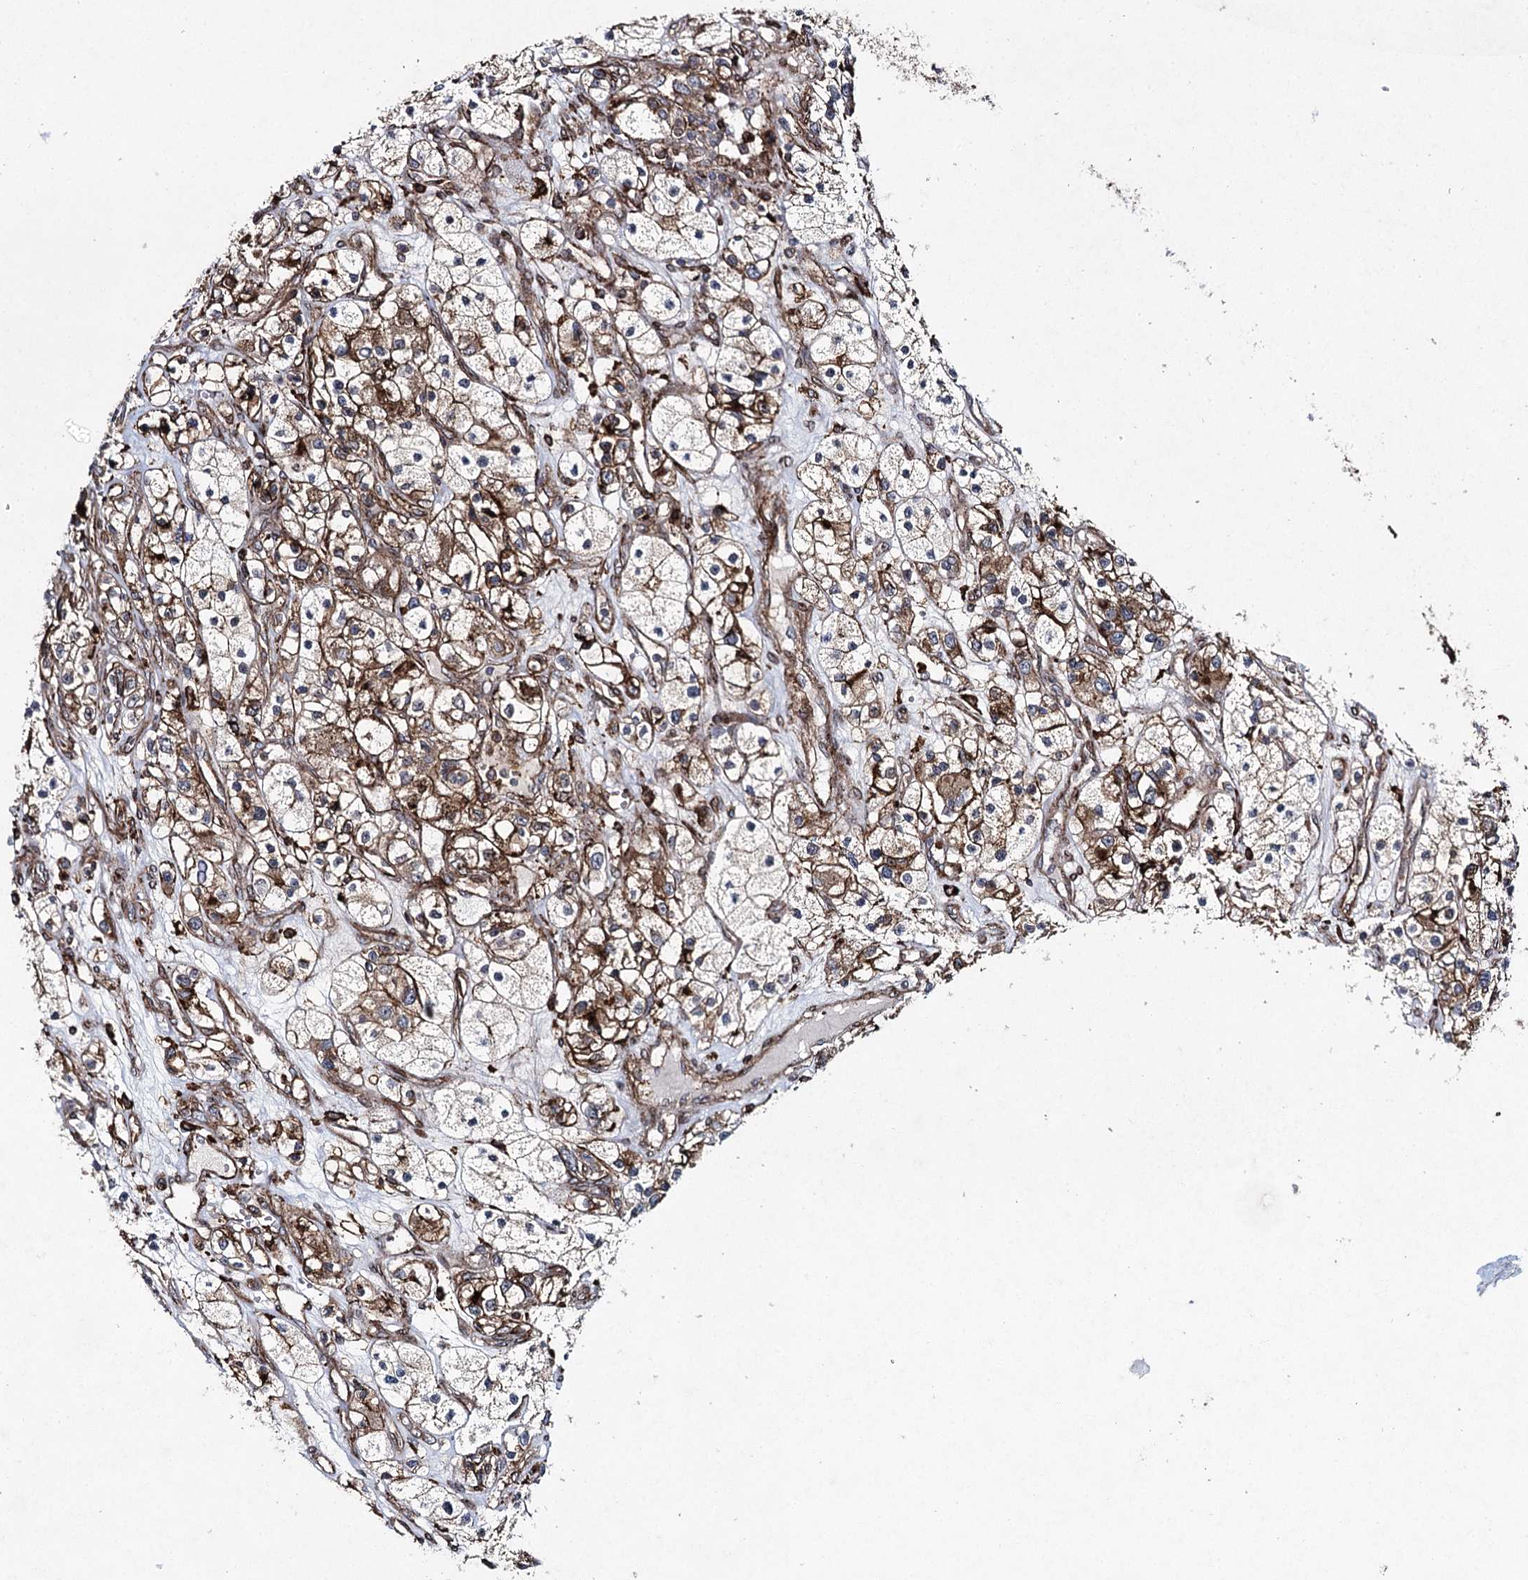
{"staining": {"intensity": "moderate", "quantity": "25%-75%", "location": "cytoplasmic/membranous"}, "tissue": "renal cancer", "cell_type": "Tumor cells", "image_type": "cancer", "snomed": [{"axis": "morphology", "description": "Adenocarcinoma, NOS"}, {"axis": "topography", "description": "Kidney"}], "caption": "High-power microscopy captured an immunohistochemistry photomicrograph of renal cancer (adenocarcinoma), revealing moderate cytoplasmic/membranous staining in about 25%-75% of tumor cells.", "gene": "DCUN1D4", "patient": {"sex": "female", "age": 57}}